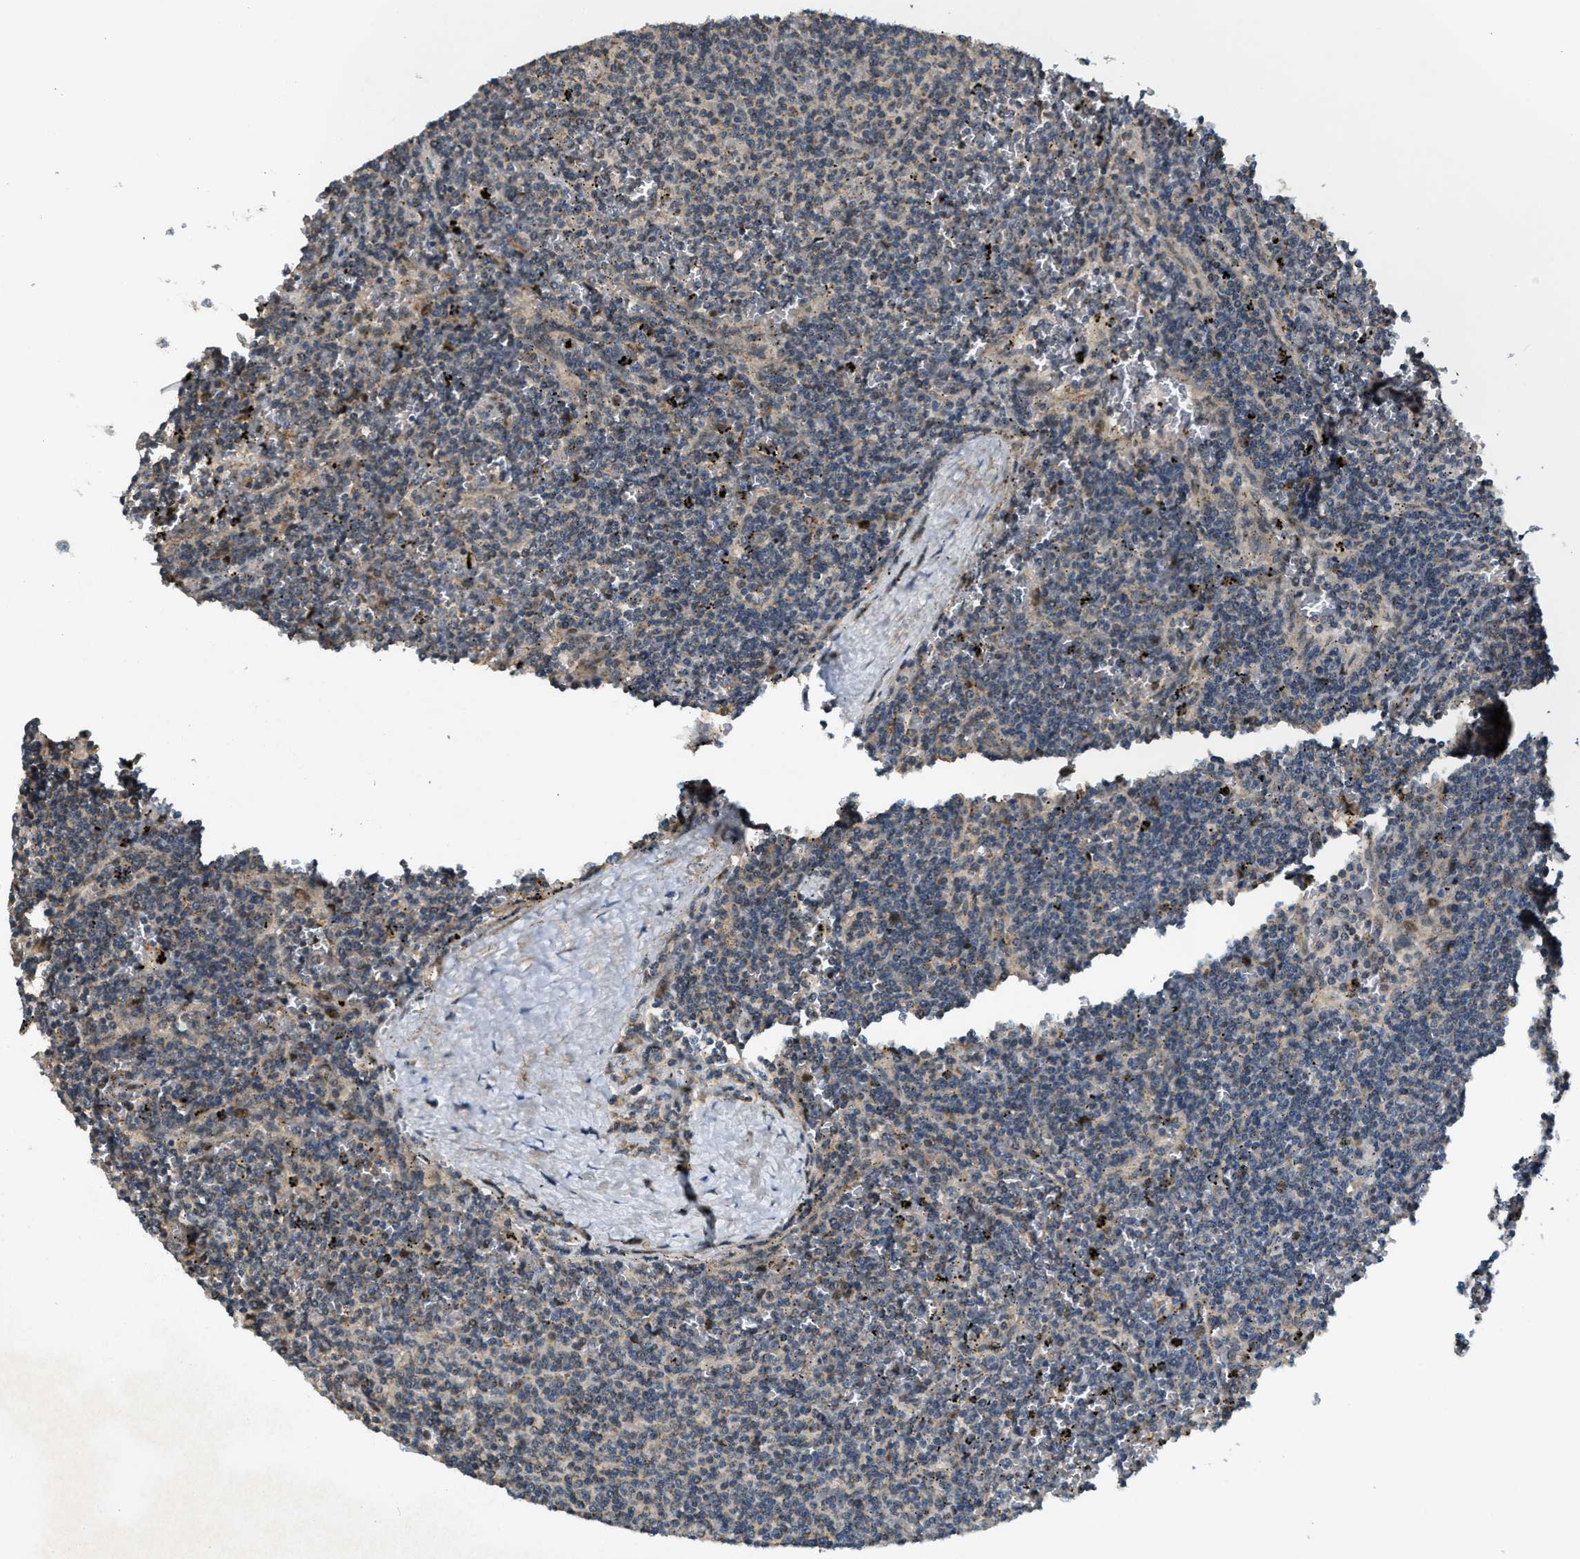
{"staining": {"intensity": "negative", "quantity": "none", "location": "none"}, "tissue": "lymphoma", "cell_type": "Tumor cells", "image_type": "cancer", "snomed": [{"axis": "morphology", "description": "Malignant lymphoma, non-Hodgkin's type, Low grade"}, {"axis": "topography", "description": "Spleen"}], "caption": "Tumor cells are negative for brown protein staining in low-grade malignant lymphoma, non-Hodgkin's type.", "gene": "TRAPPC14", "patient": {"sex": "female", "age": 50}}